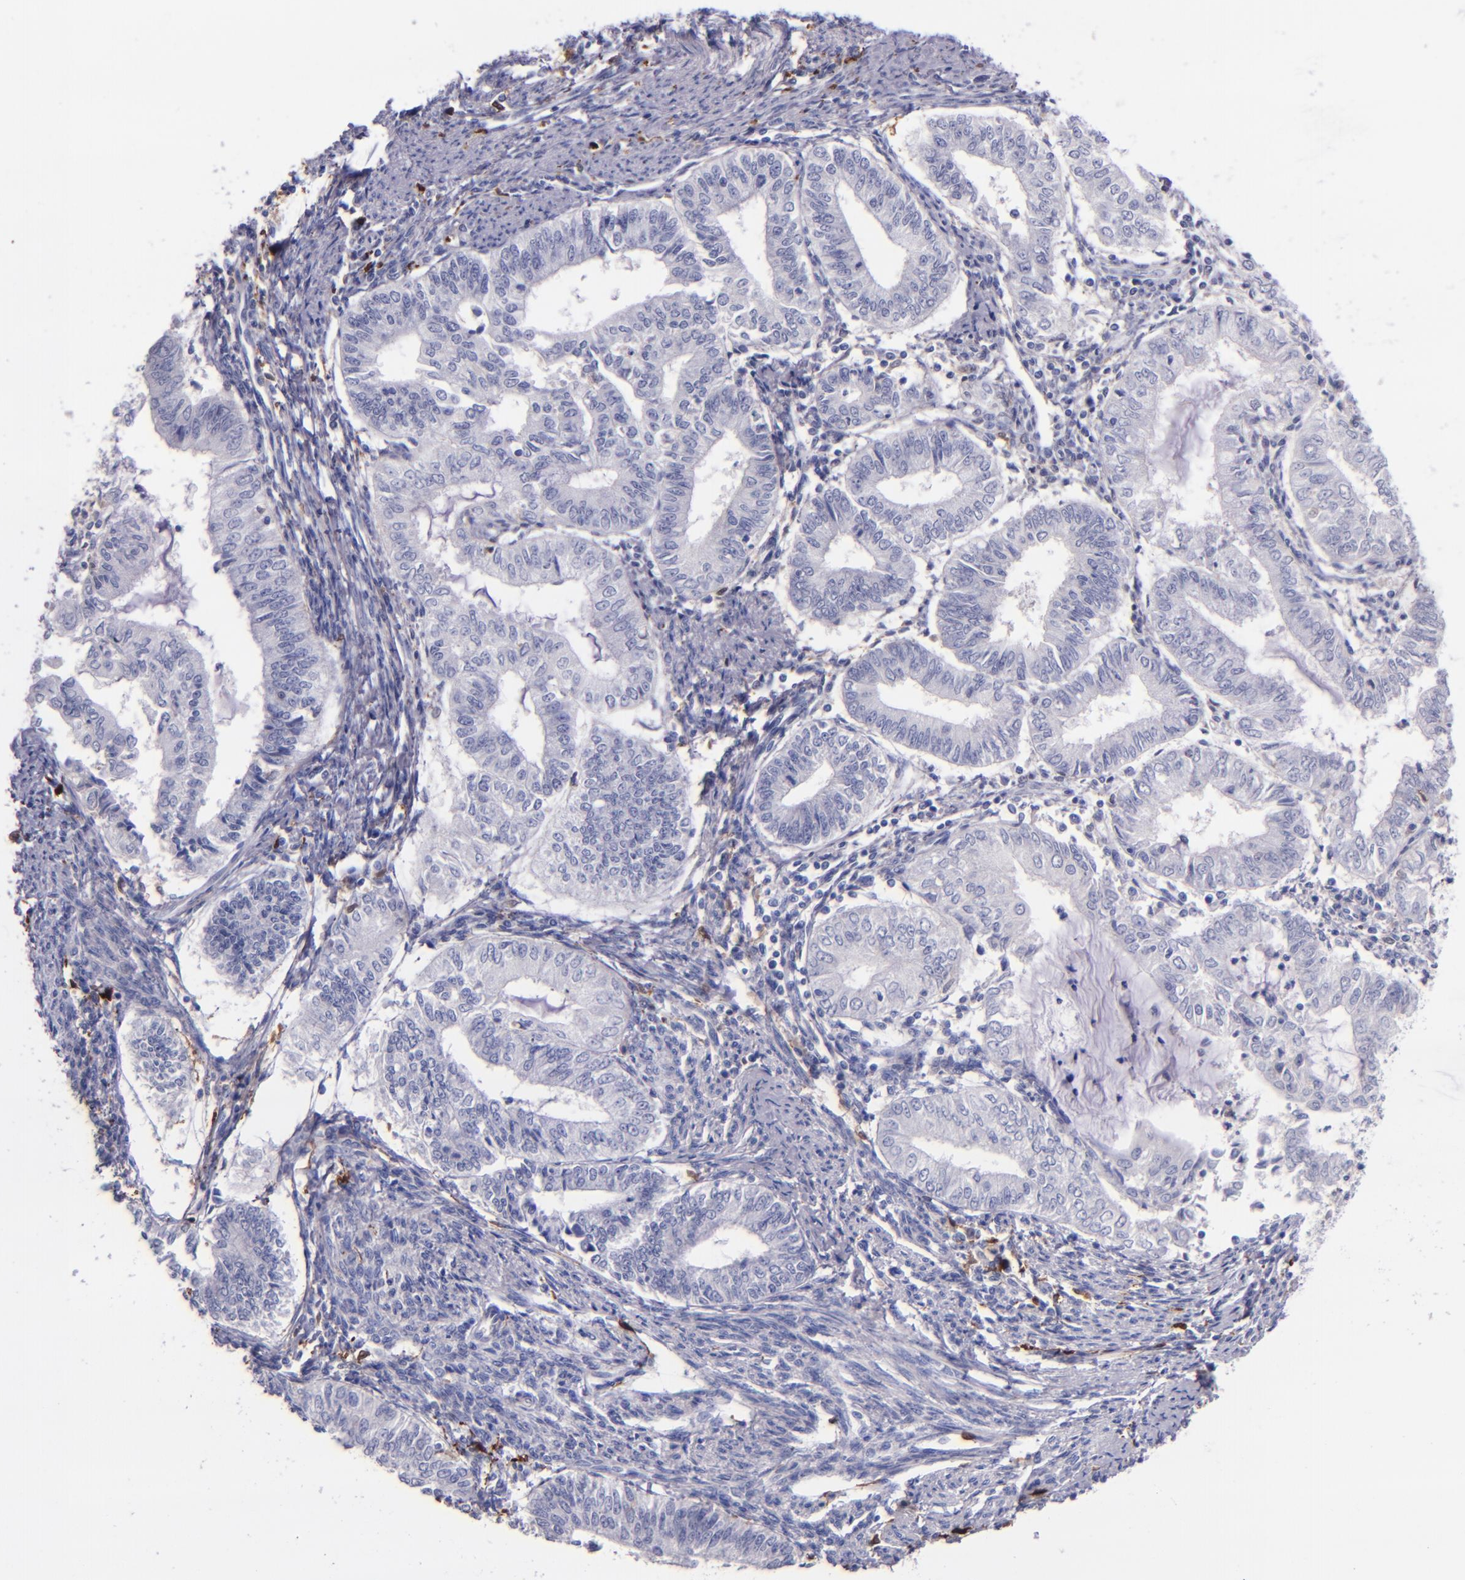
{"staining": {"intensity": "negative", "quantity": "none", "location": "none"}, "tissue": "endometrial cancer", "cell_type": "Tumor cells", "image_type": "cancer", "snomed": [{"axis": "morphology", "description": "Adenocarcinoma, NOS"}, {"axis": "topography", "description": "Endometrium"}], "caption": "This is an immunohistochemistry (IHC) histopathology image of human endometrial cancer (adenocarcinoma). There is no staining in tumor cells.", "gene": "F13A1", "patient": {"sex": "female", "age": 66}}